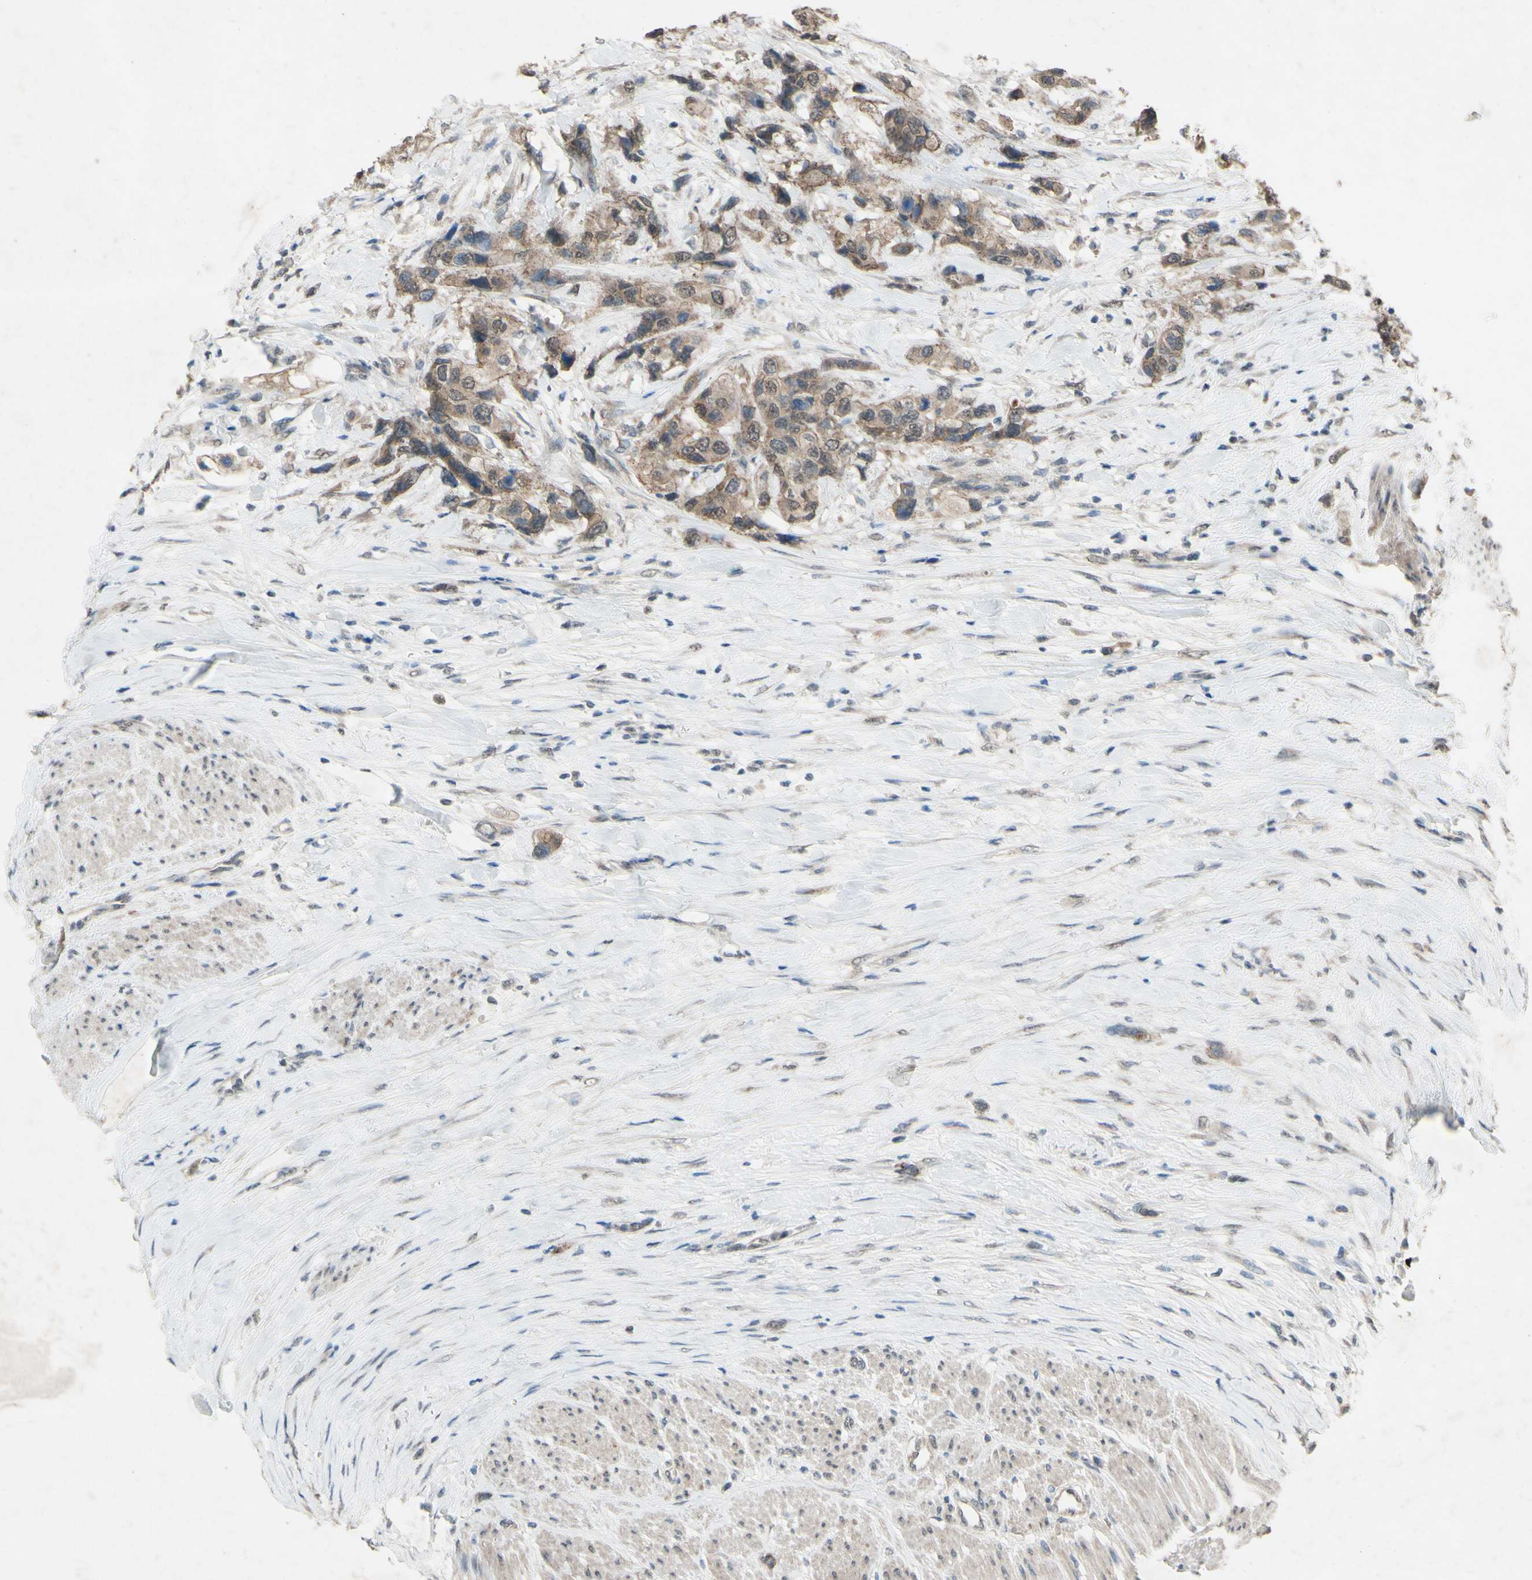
{"staining": {"intensity": "weak", "quantity": ">75%", "location": "cytoplasmic/membranous"}, "tissue": "urothelial cancer", "cell_type": "Tumor cells", "image_type": "cancer", "snomed": [{"axis": "morphology", "description": "Urothelial carcinoma, High grade"}, {"axis": "topography", "description": "Urinary bladder"}], "caption": "Tumor cells reveal weak cytoplasmic/membranous expression in about >75% of cells in high-grade urothelial carcinoma.", "gene": "CDCP1", "patient": {"sex": "female", "age": 56}}